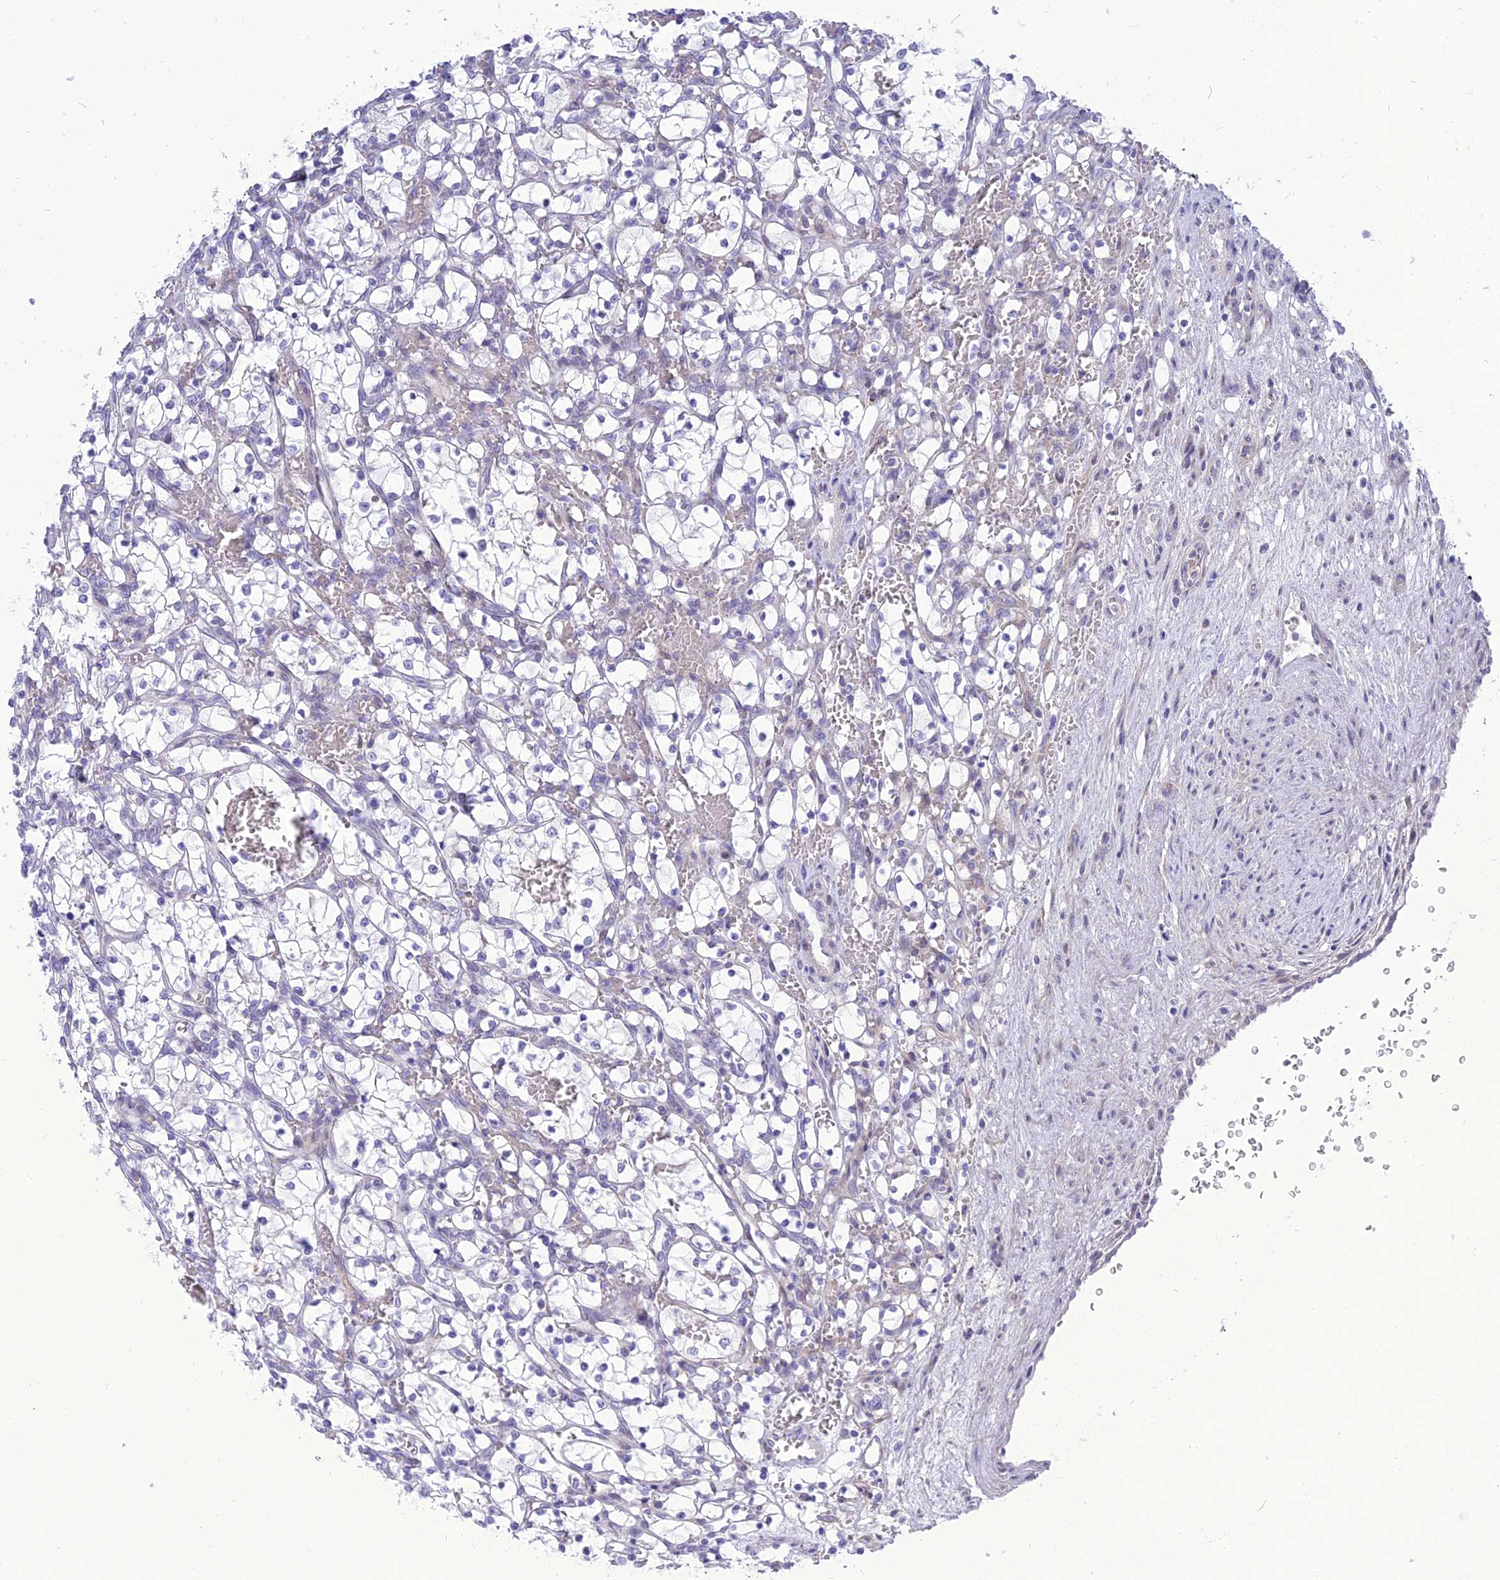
{"staining": {"intensity": "negative", "quantity": "none", "location": "none"}, "tissue": "renal cancer", "cell_type": "Tumor cells", "image_type": "cancer", "snomed": [{"axis": "morphology", "description": "Adenocarcinoma, NOS"}, {"axis": "topography", "description": "Kidney"}], "caption": "Human renal cancer stained for a protein using immunohistochemistry shows no positivity in tumor cells.", "gene": "MBD3L1", "patient": {"sex": "female", "age": 69}}